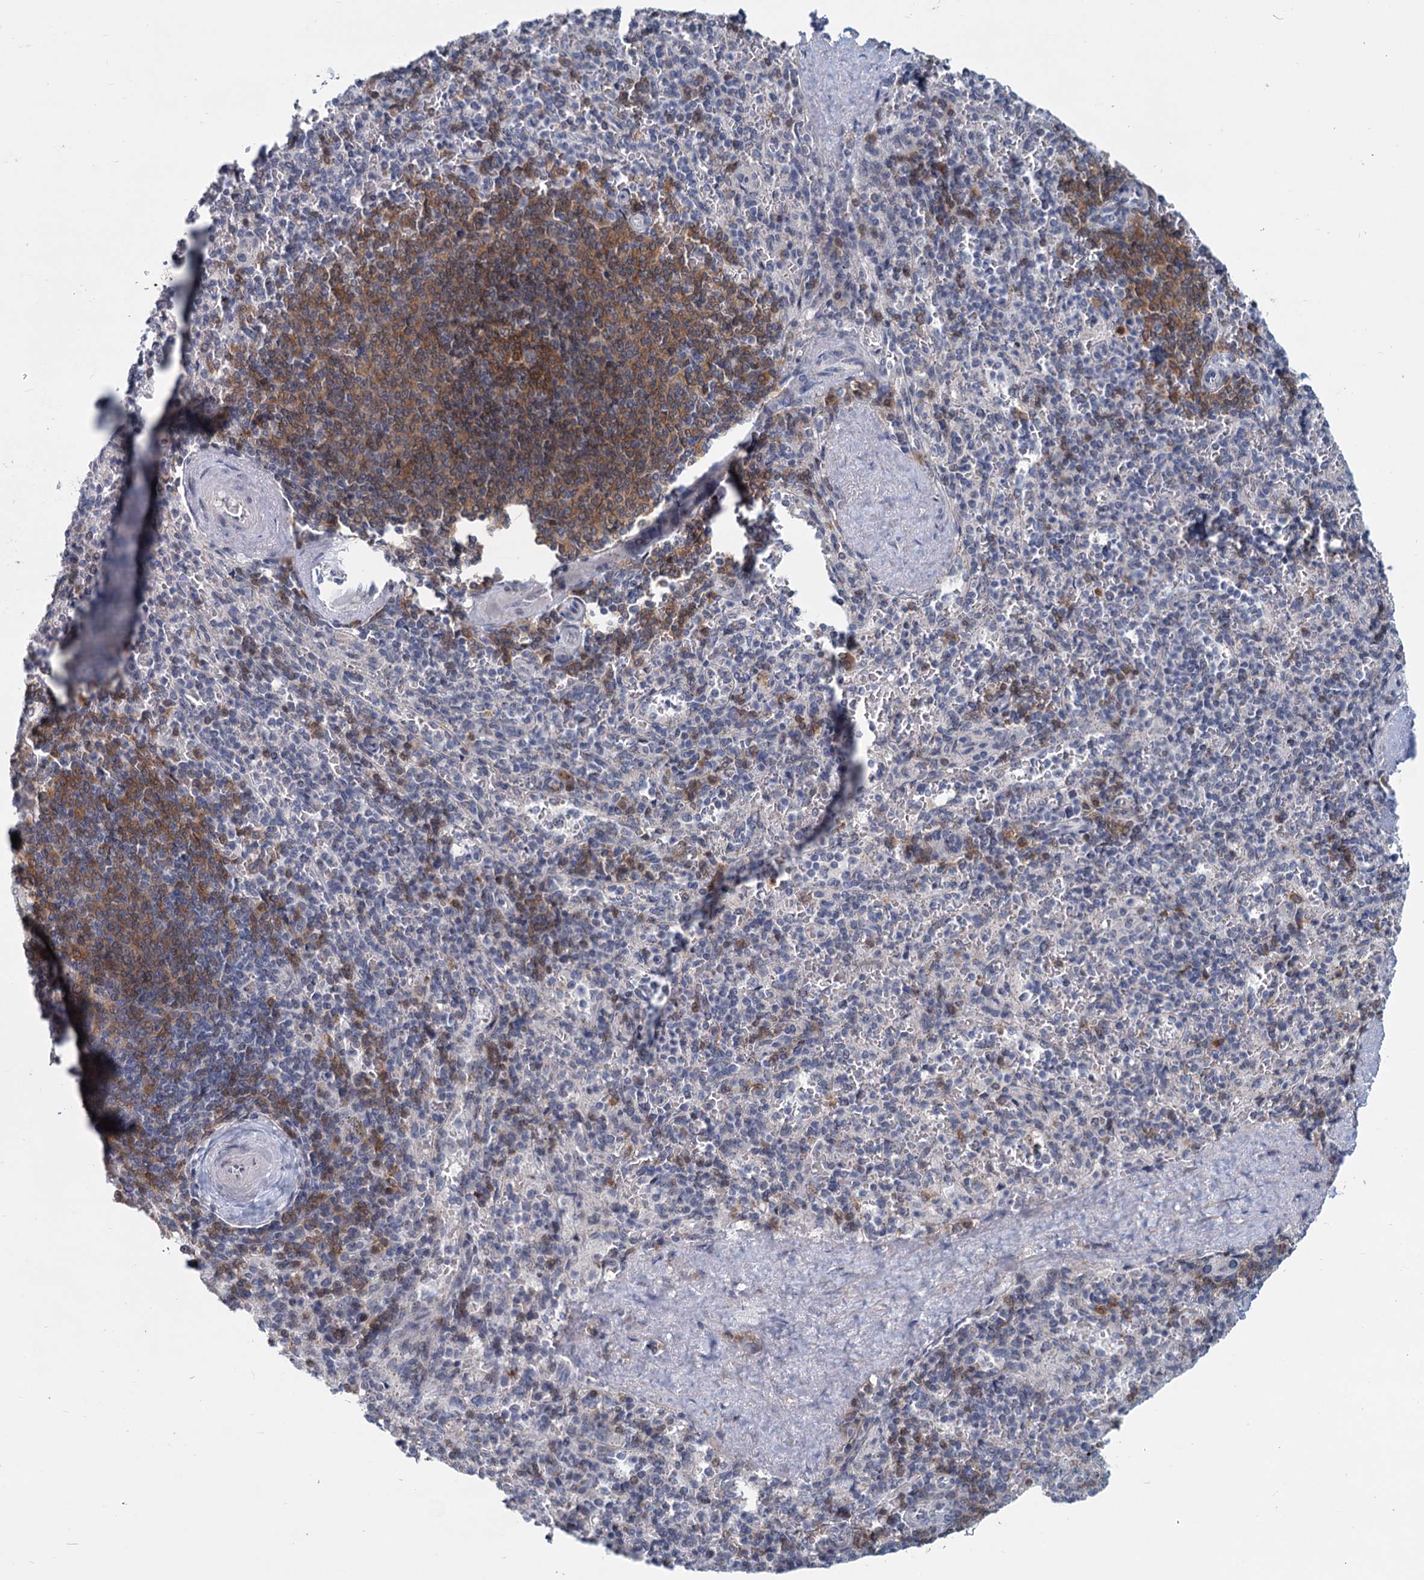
{"staining": {"intensity": "moderate", "quantity": "<25%", "location": "cytoplasmic/membranous"}, "tissue": "spleen", "cell_type": "Cells in red pulp", "image_type": "normal", "snomed": [{"axis": "morphology", "description": "Normal tissue, NOS"}, {"axis": "topography", "description": "Spleen"}], "caption": "DAB (3,3'-diaminobenzidine) immunohistochemical staining of normal spleen displays moderate cytoplasmic/membranous protein positivity in about <25% of cells in red pulp.", "gene": "STAP1", "patient": {"sex": "male", "age": 82}}